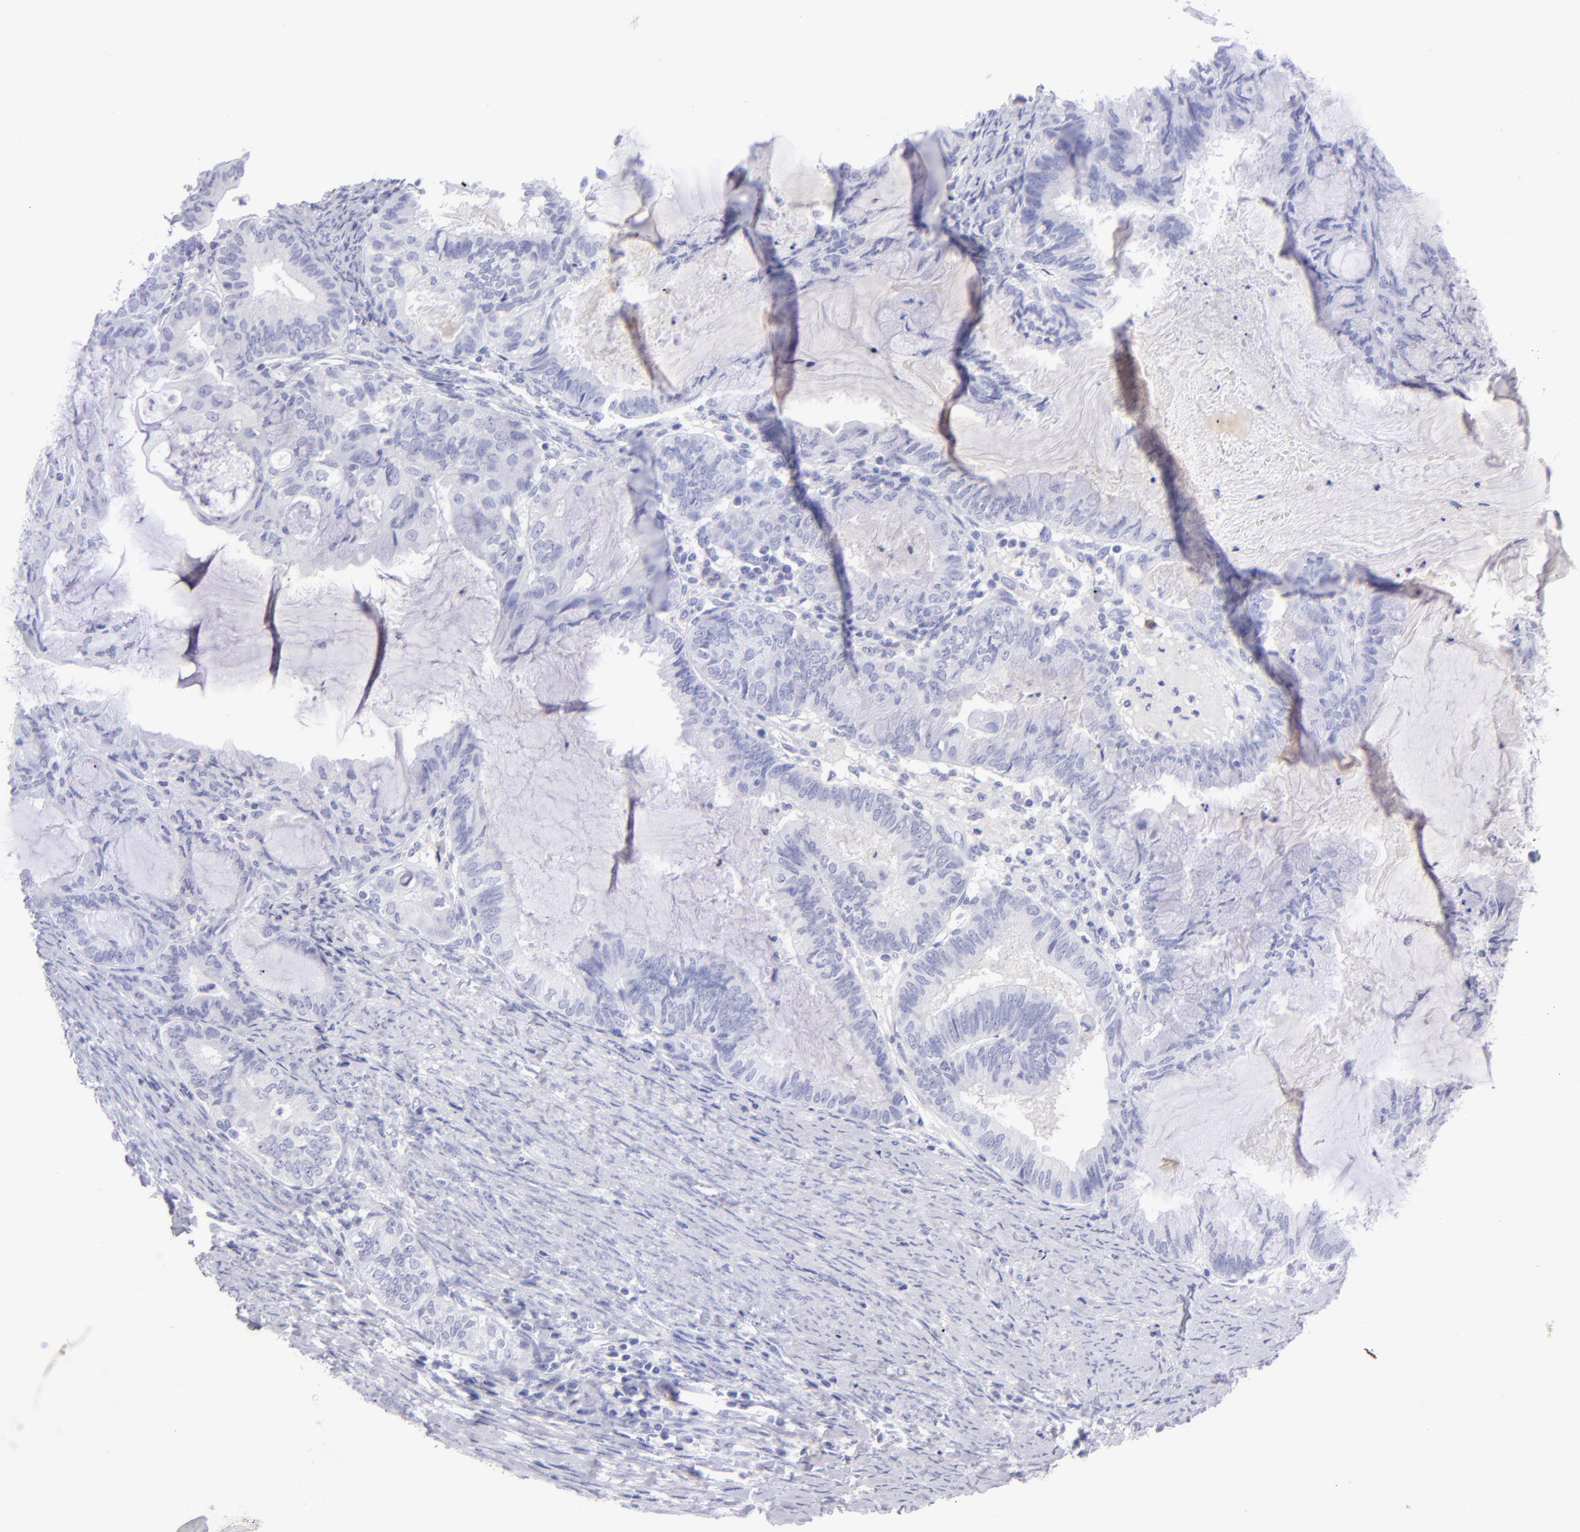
{"staining": {"intensity": "negative", "quantity": "none", "location": "none"}, "tissue": "endometrial cancer", "cell_type": "Tumor cells", "image_type": "cancer", "snomed": [{"axis": "morphology", "description": "Adenocarcinoma, NOS"}, {"axis": "topography", "description": "Endometrium"}], "caption": "A high-resolution photomicrograph shows immunohistochemistry staining of endometrial cancer, which reveals no significant staining in tumor cells. (DAB (3,3'-diaminobenzidine) immunohistochemistry (IHC) with hematoxylin counter stain).", "gene": "SLC1A2", "patient": {"sex": "female", "age": 86}}